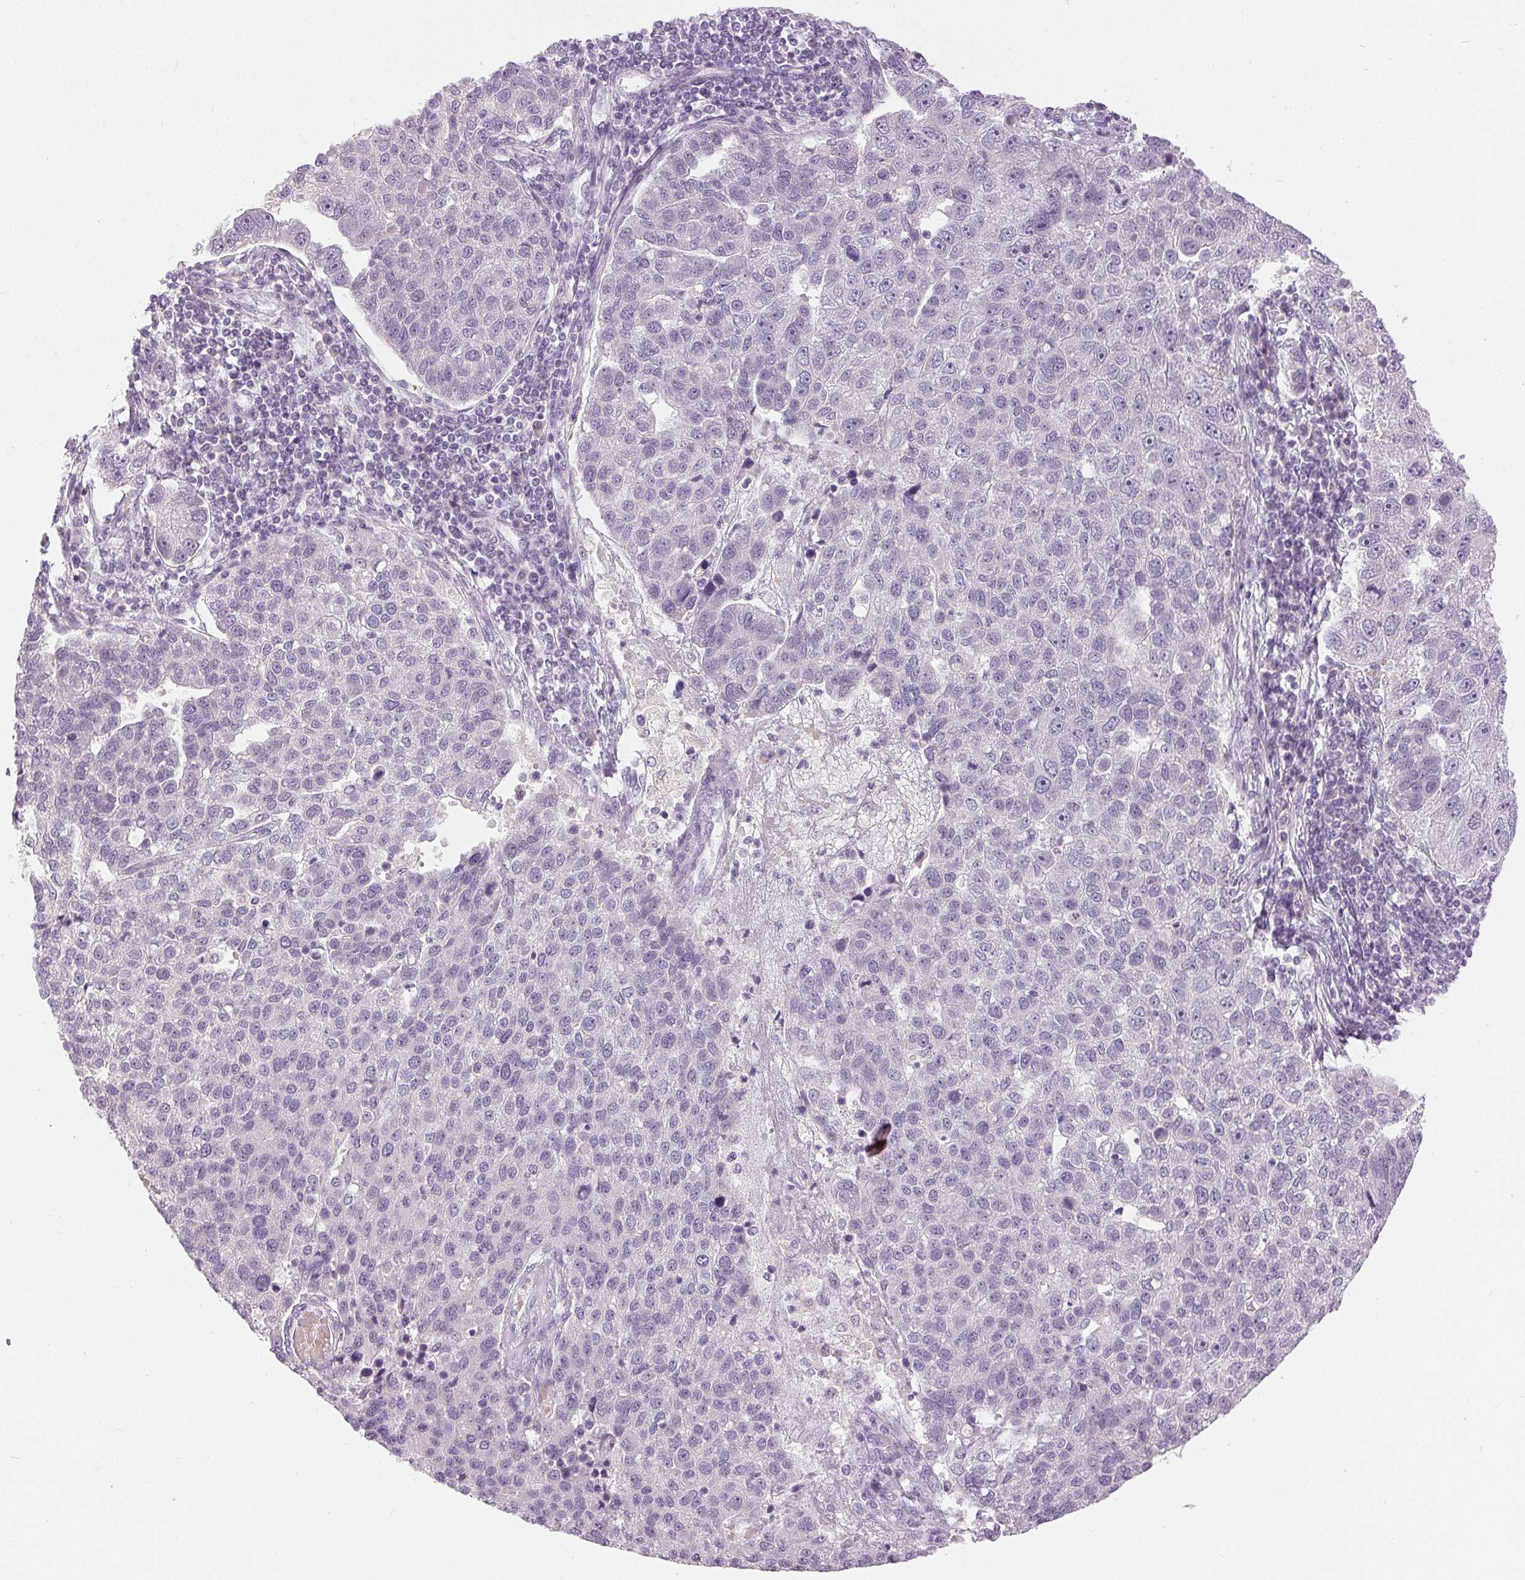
{"staining": {"intensity": "negative", "quantity": "none", "location": "none"}, "tissue": "pancreatic cancer", "cell_type": "Tumor cells", "image_type": "cancer", "snomed": [{"axis": "morphology", "description": "Adenocarcinoma, NOS"}, {"axis": "topography", "description": "Pancreas"}], "caption": "Immunohistochemical staining of human pancreatic cancer demonstrates no significant expression in tumor cells.", "gene": "DSG3", "patient": {"sex": "female", "age": 61}}